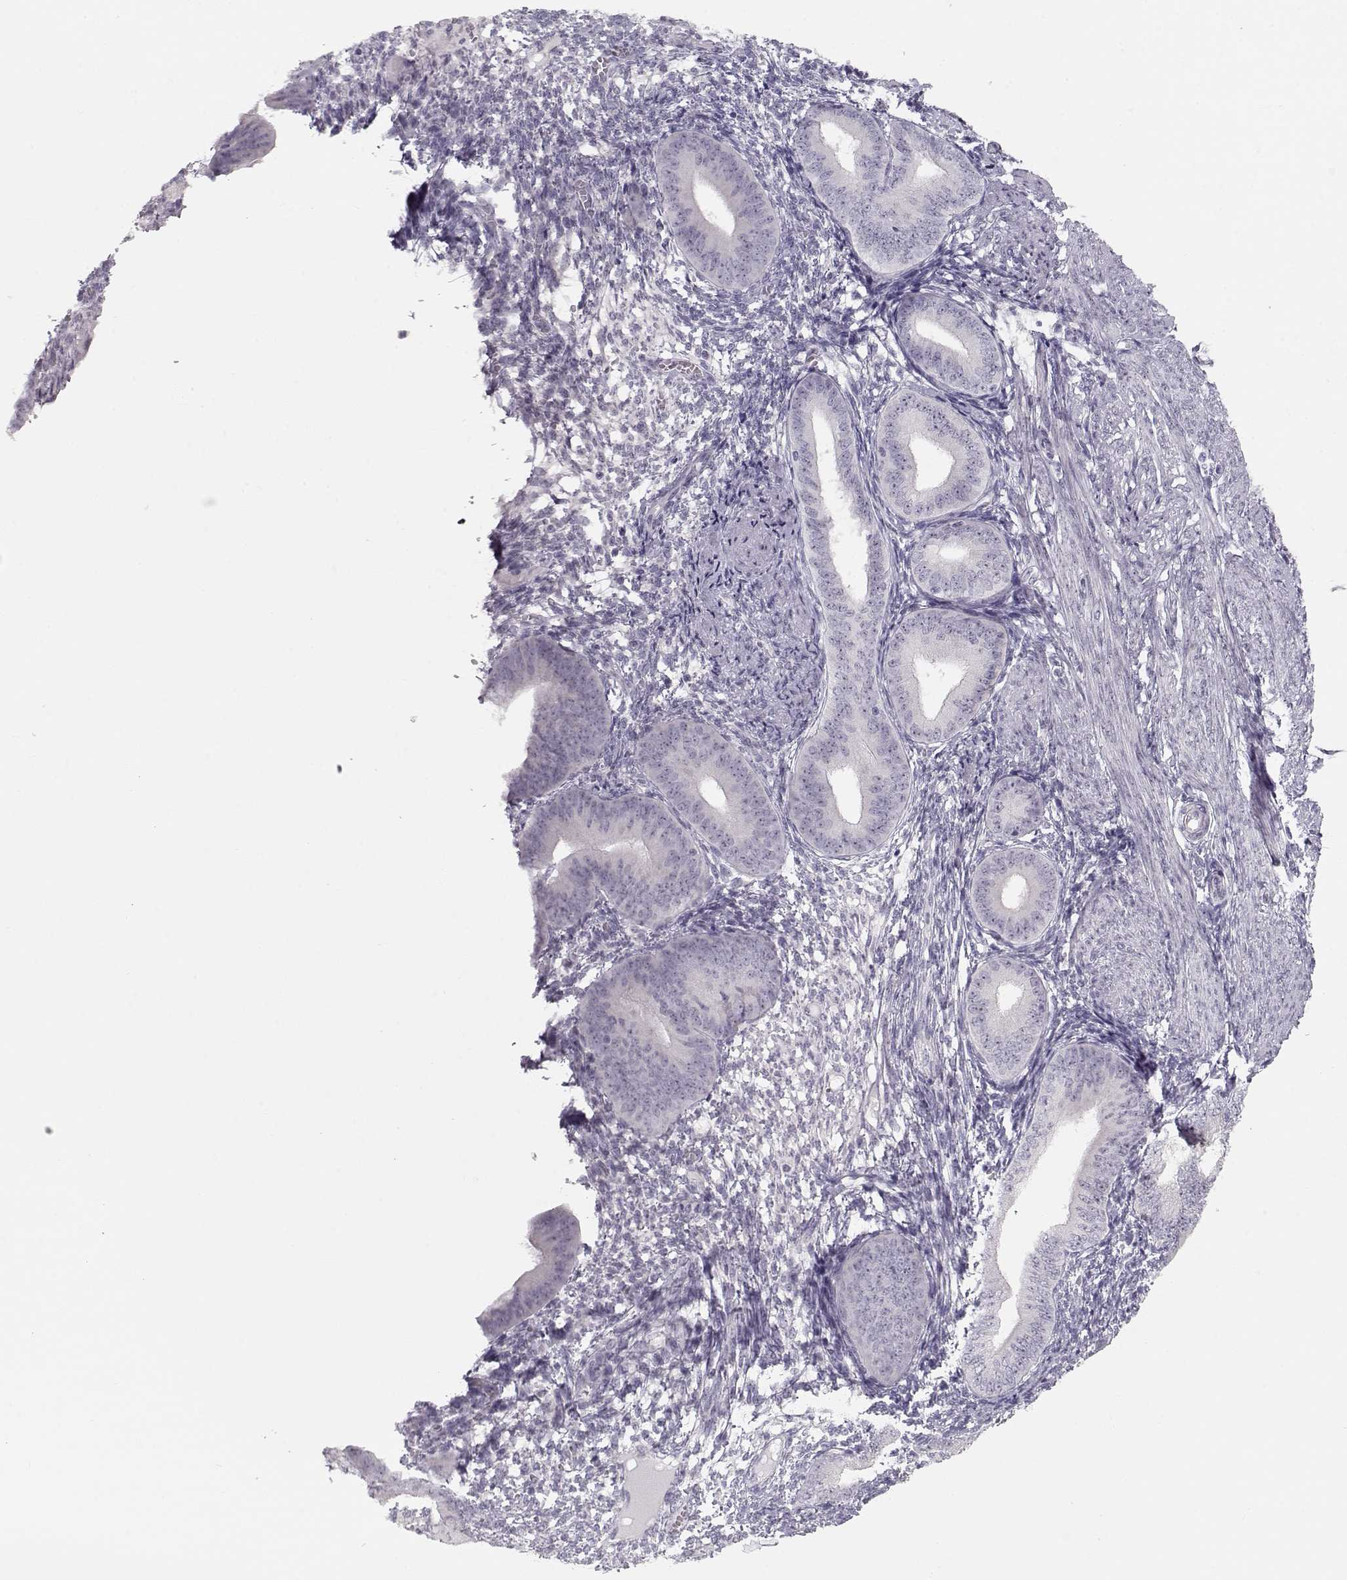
{"staining": {"intensity": "negative", "quantity": "none", "location": "none"}, "tissue": "endometrium", "cell_type": "Cells in endometrial stroma", "image_type": "normal", "snomed": [{"axis": "morphology", "description": "Normal tissue, NOS"}, {"axis": "topography", "description": "Endometrium"}], "caption": "A photomicrograph of endometrium stained for a protein exhibits no brown staining in cells in endometrial stroma.", "gene": "FAM205A", "patient": {"sex": "female", "age": 39}}